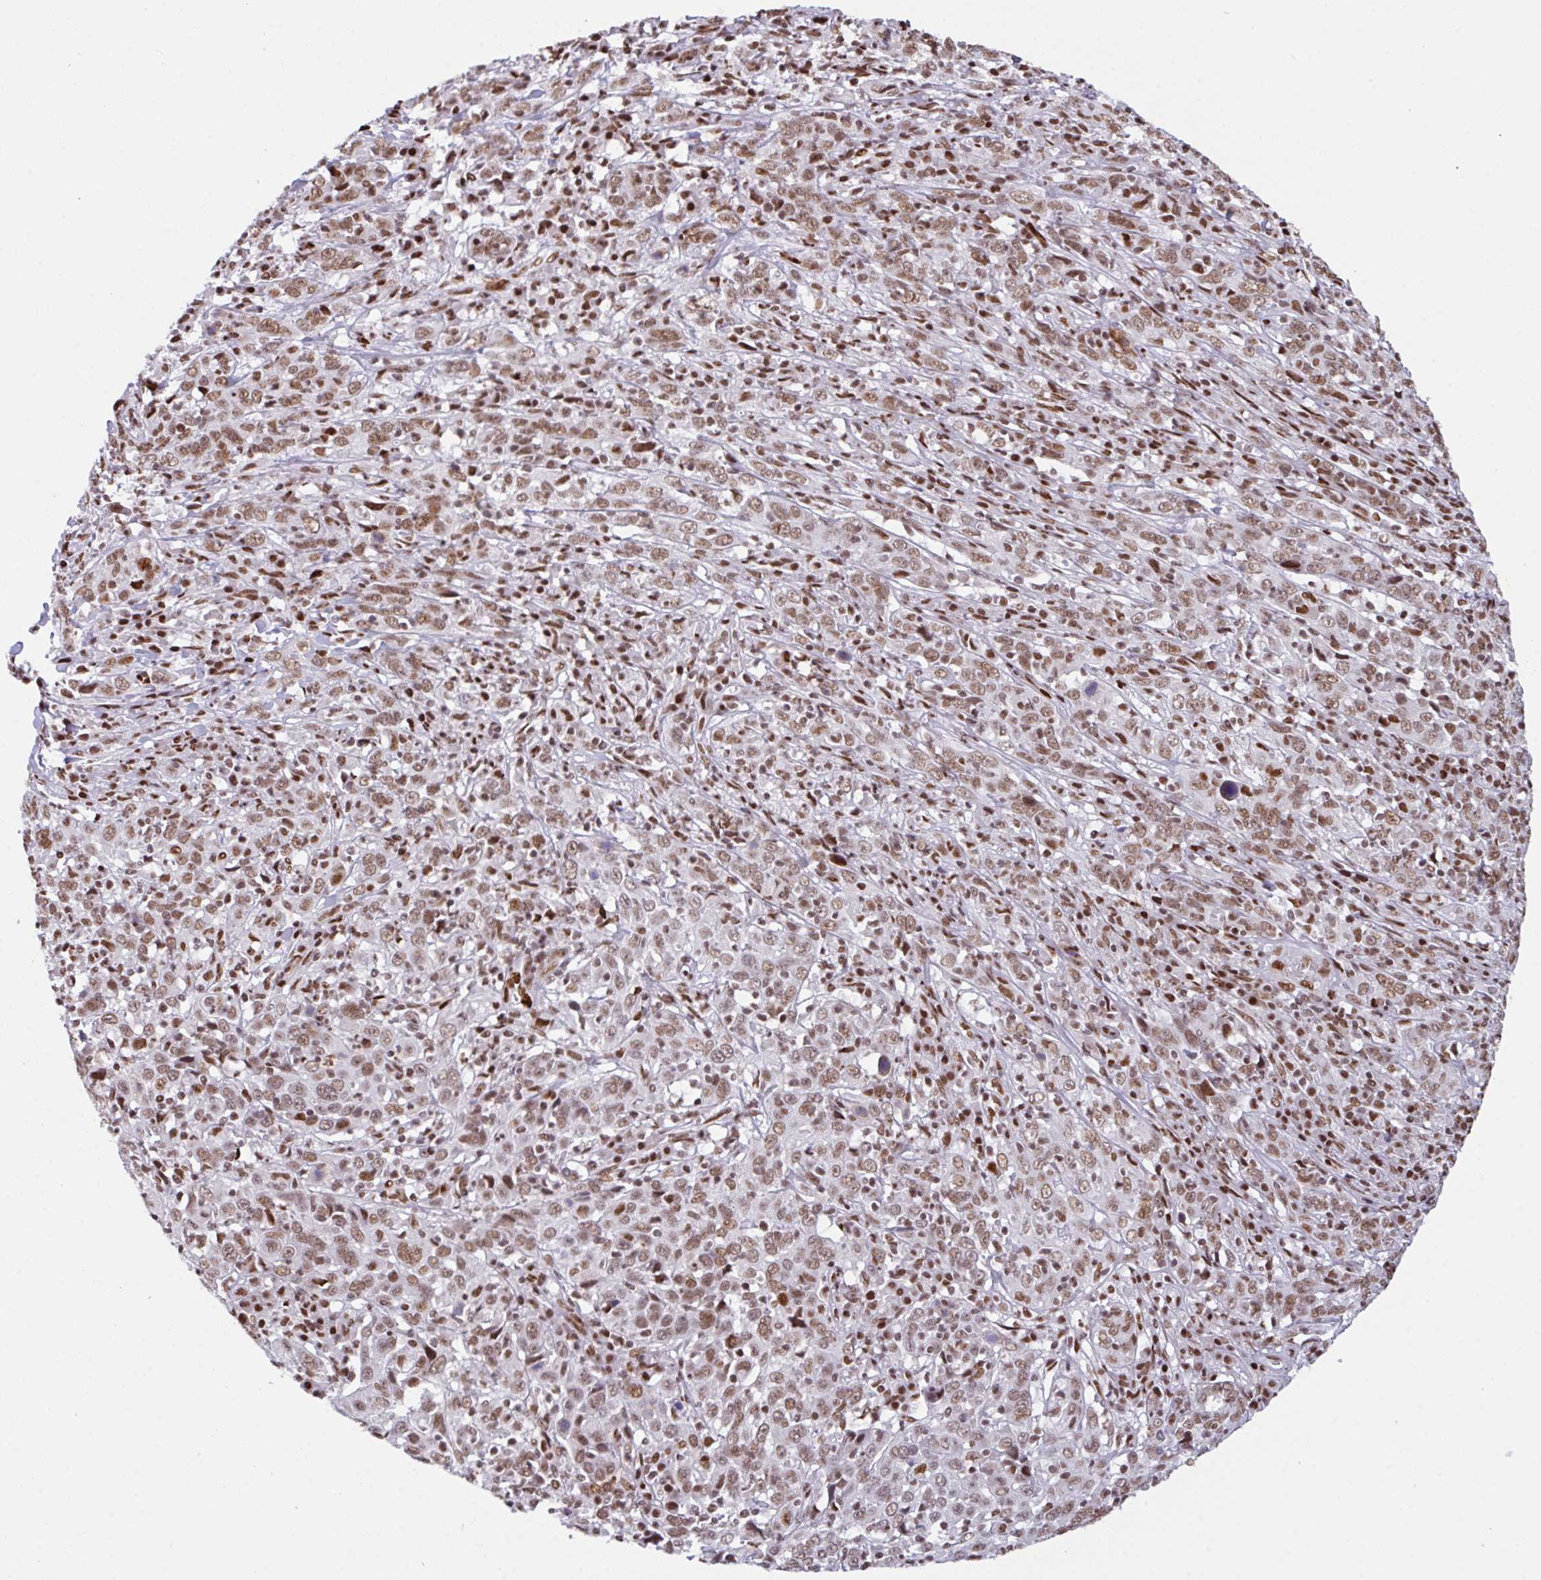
{"staining": {"intensity": "moderate", "quantity": ">75%", "location": "nuclear"}, "tissue": "cervical cancer", "cell_type": "Tumor cells", "image_type": "cancer", "snomed": [{"axis": "morphology", "description": "Squamous cell carcinoma, NOS"}, {"axis": "topography", "description": "Cervix"}], "caption": "Tumor cells reveal medium levels of moderate nuclear expression in about >75% of cells in human cervical cancer (squamous cell carcinoma).", "gene": "CLP1", "patient": {"sex": "female", "age": 46}}